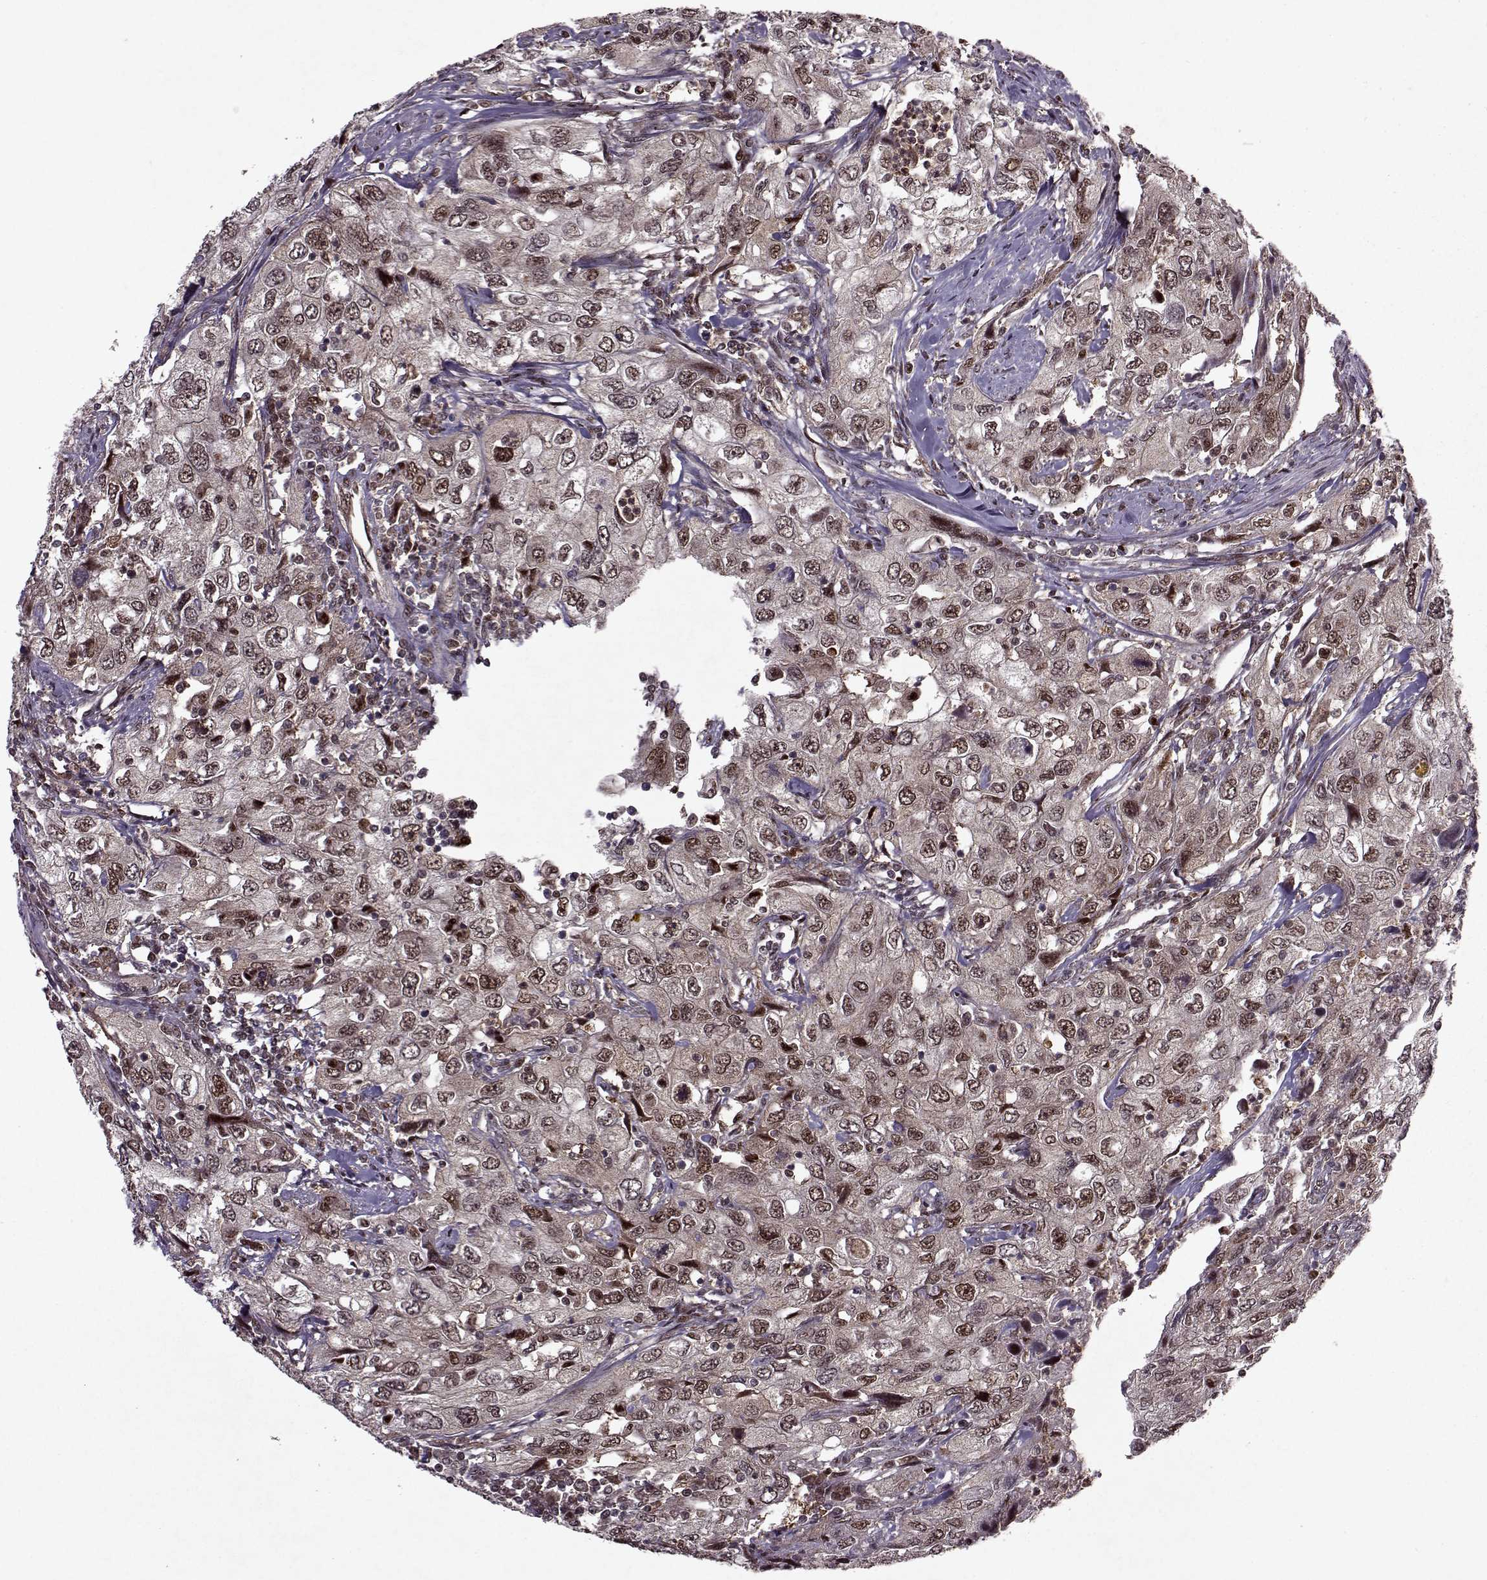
{"staining": {"intensity": "weak", "quantity": ">75%", "location": "nuclear"}, "tissue": "urothelial cancer", "cell_type": "Tumor cells", "image_type": "cancer", "snomed": [{"axis": "morphology", "description": "Urothelial carcinoma, High grade"}, {"axis": "topography", "description": "Urinary bladder"}], "caption": "The histopathology image displays a brown stain indicating the presence of a protein in the nuclear of tumor cells in urothelial cancer.", "gene": "PSMA7", "patient": {"sex": "male", "age": 76}}